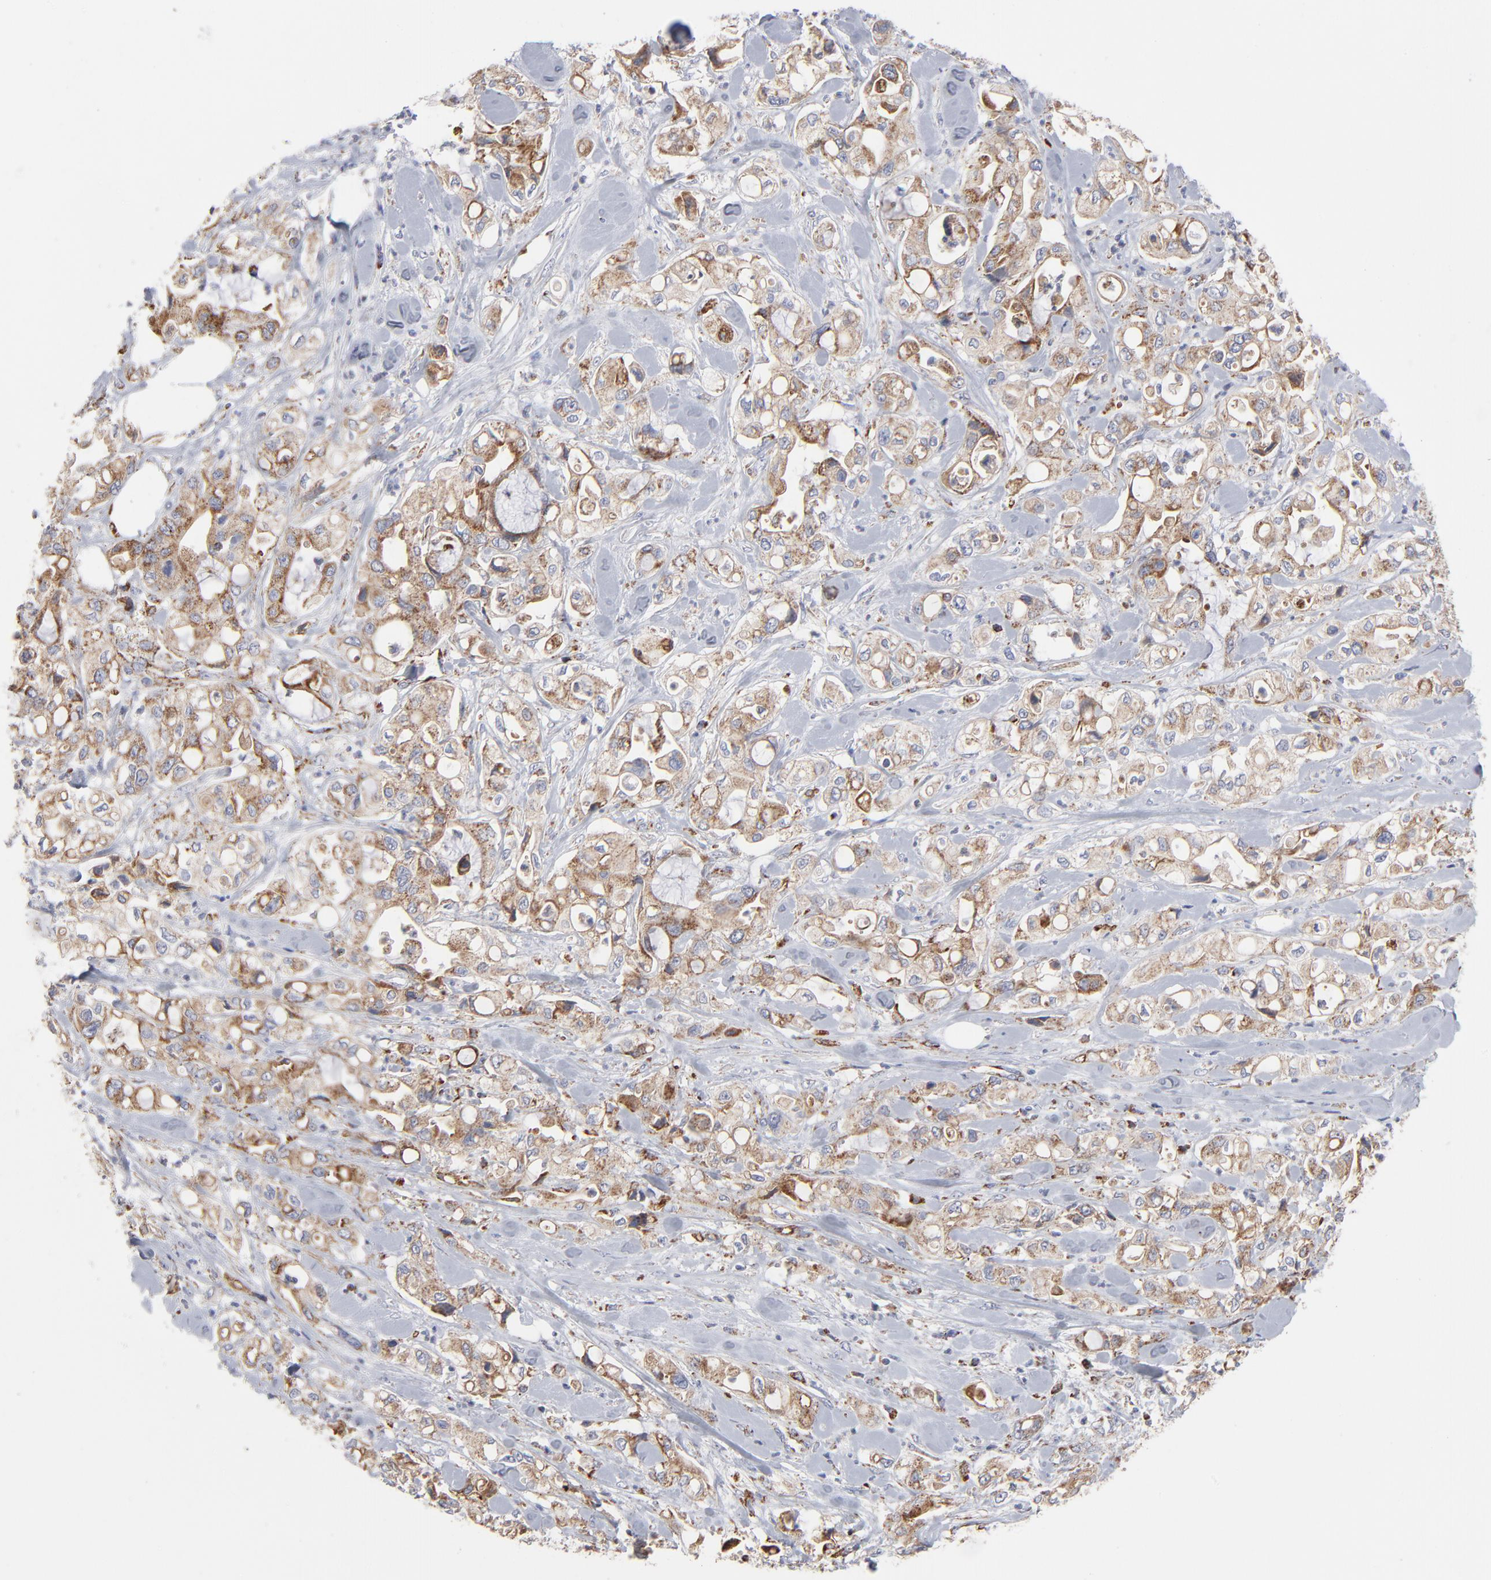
{"staining": {"intensity": "moderate", "quantity": ">75%", "location": "cytoplasmic/membranous"}, "tissue": "pancreatic cancer", "cell_type": "Tumor cells", "image_type": "cancer", "snomed": [{"axis": "morphology", "description": "Adenocarcinoma, NOS"}, {"axis": "topography", "description": "Pancreas"}], "caption": "Pancreatic cancer stained with immunohistochemistry (IHC) reveals moderate cytoplasmic/membranous positivity in approximately >75% of tumor cells. The staining is performed using DAB (3,3'-diaminobenzidine) brown chromogen to label protein expression. The nuclei are counter-stained blue using hematoxylin.", "gene": "ASB3", "patient": {"sex": "male", "age": 70}}